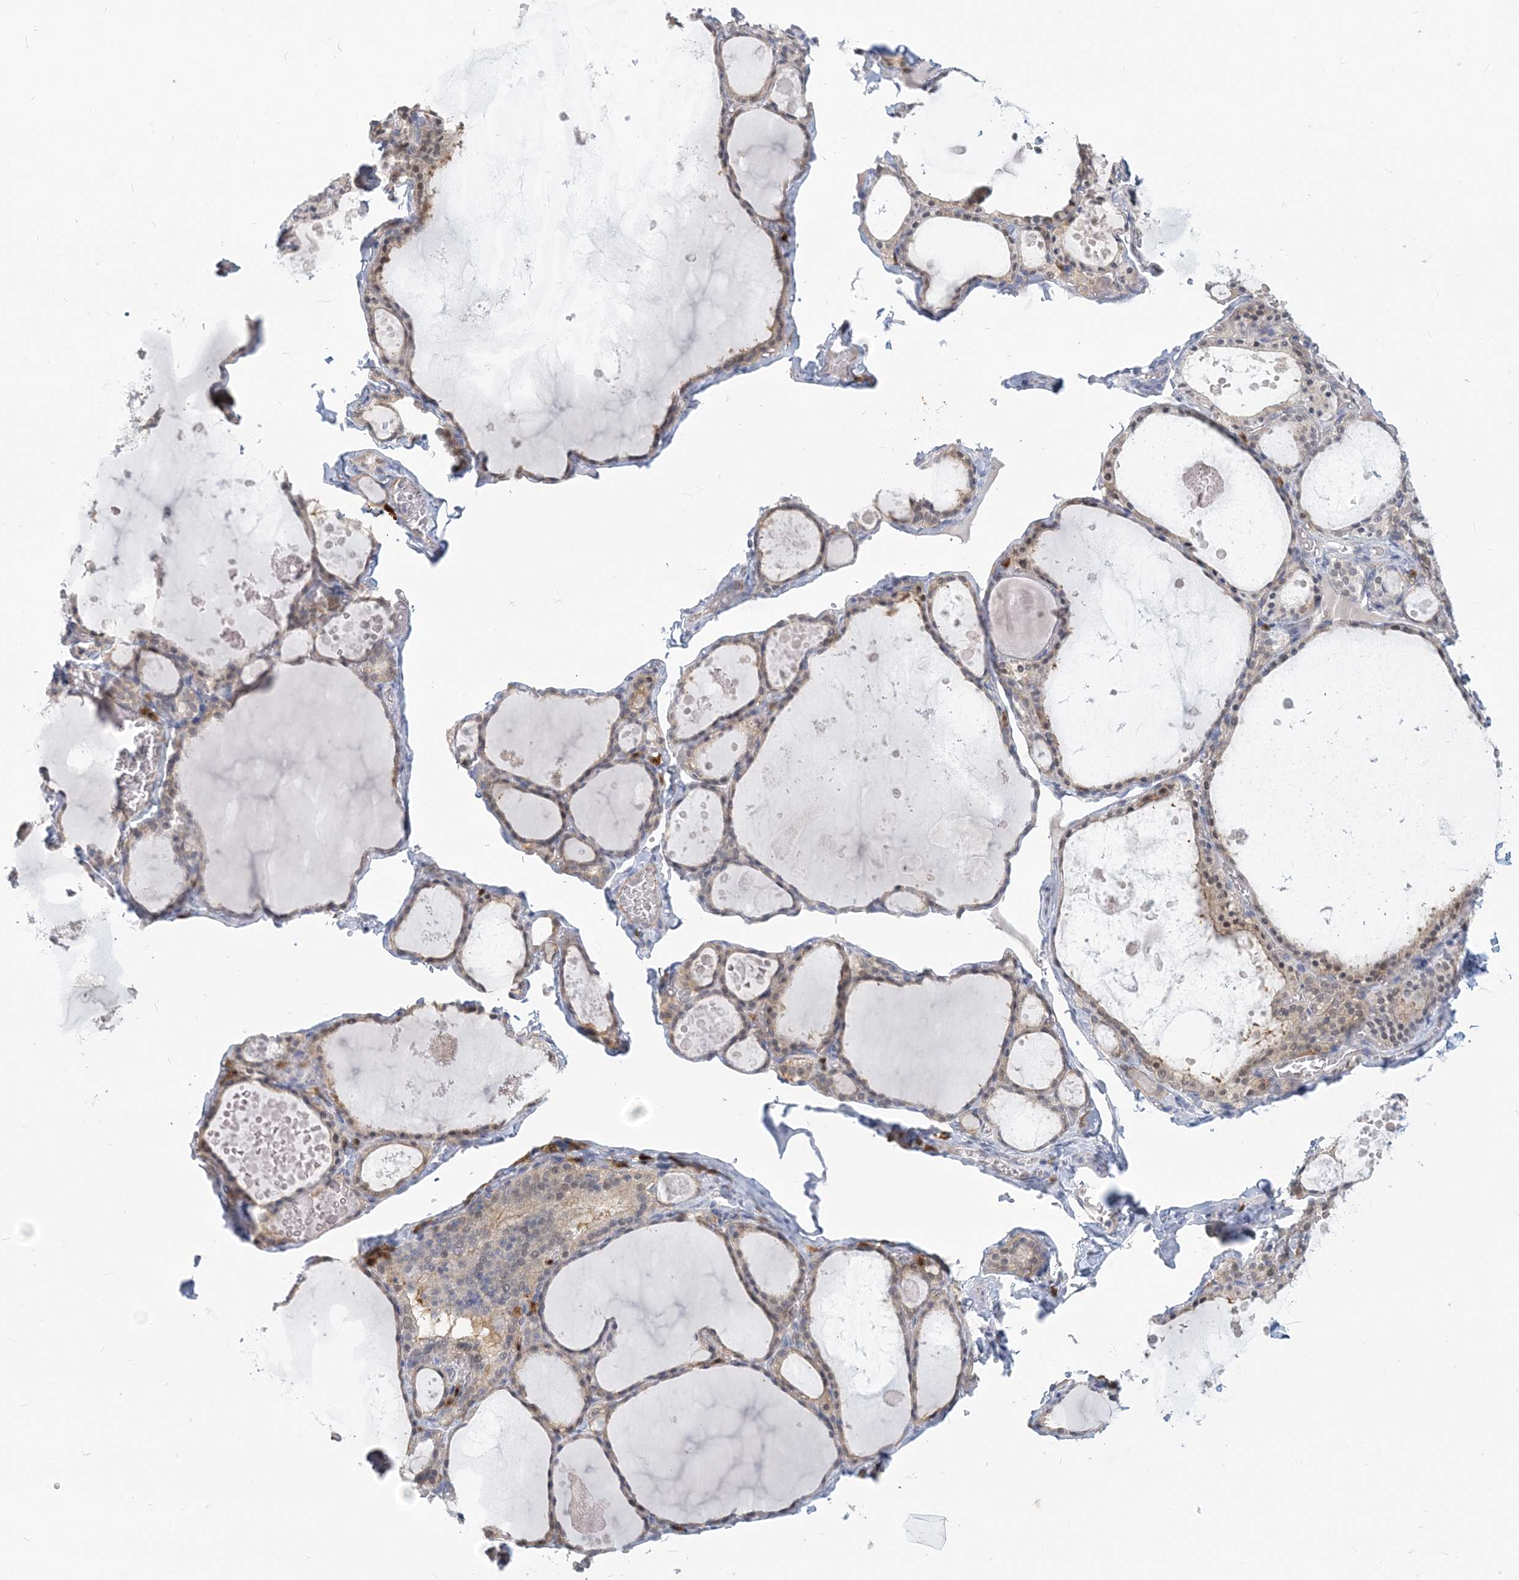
{"staining": {"intensity": "negative", "quantity": "none", "location": "none"}, "tissue": "thyroid gland", "cell_type": "Glandular cells", "image_type": "normal", "snomed": [{"axis": "morphology", "description": "Normal tissue, NOS"}, {"axis": "topography", "description": "Thyroid gland"}], "caption": "DAB immunohistochemical staining of unremarkable thyroid gland demonstrates no significant expression in glandular cells.", "gene": "GMPPA", "patient": {"sex": "male", "age": 56}}